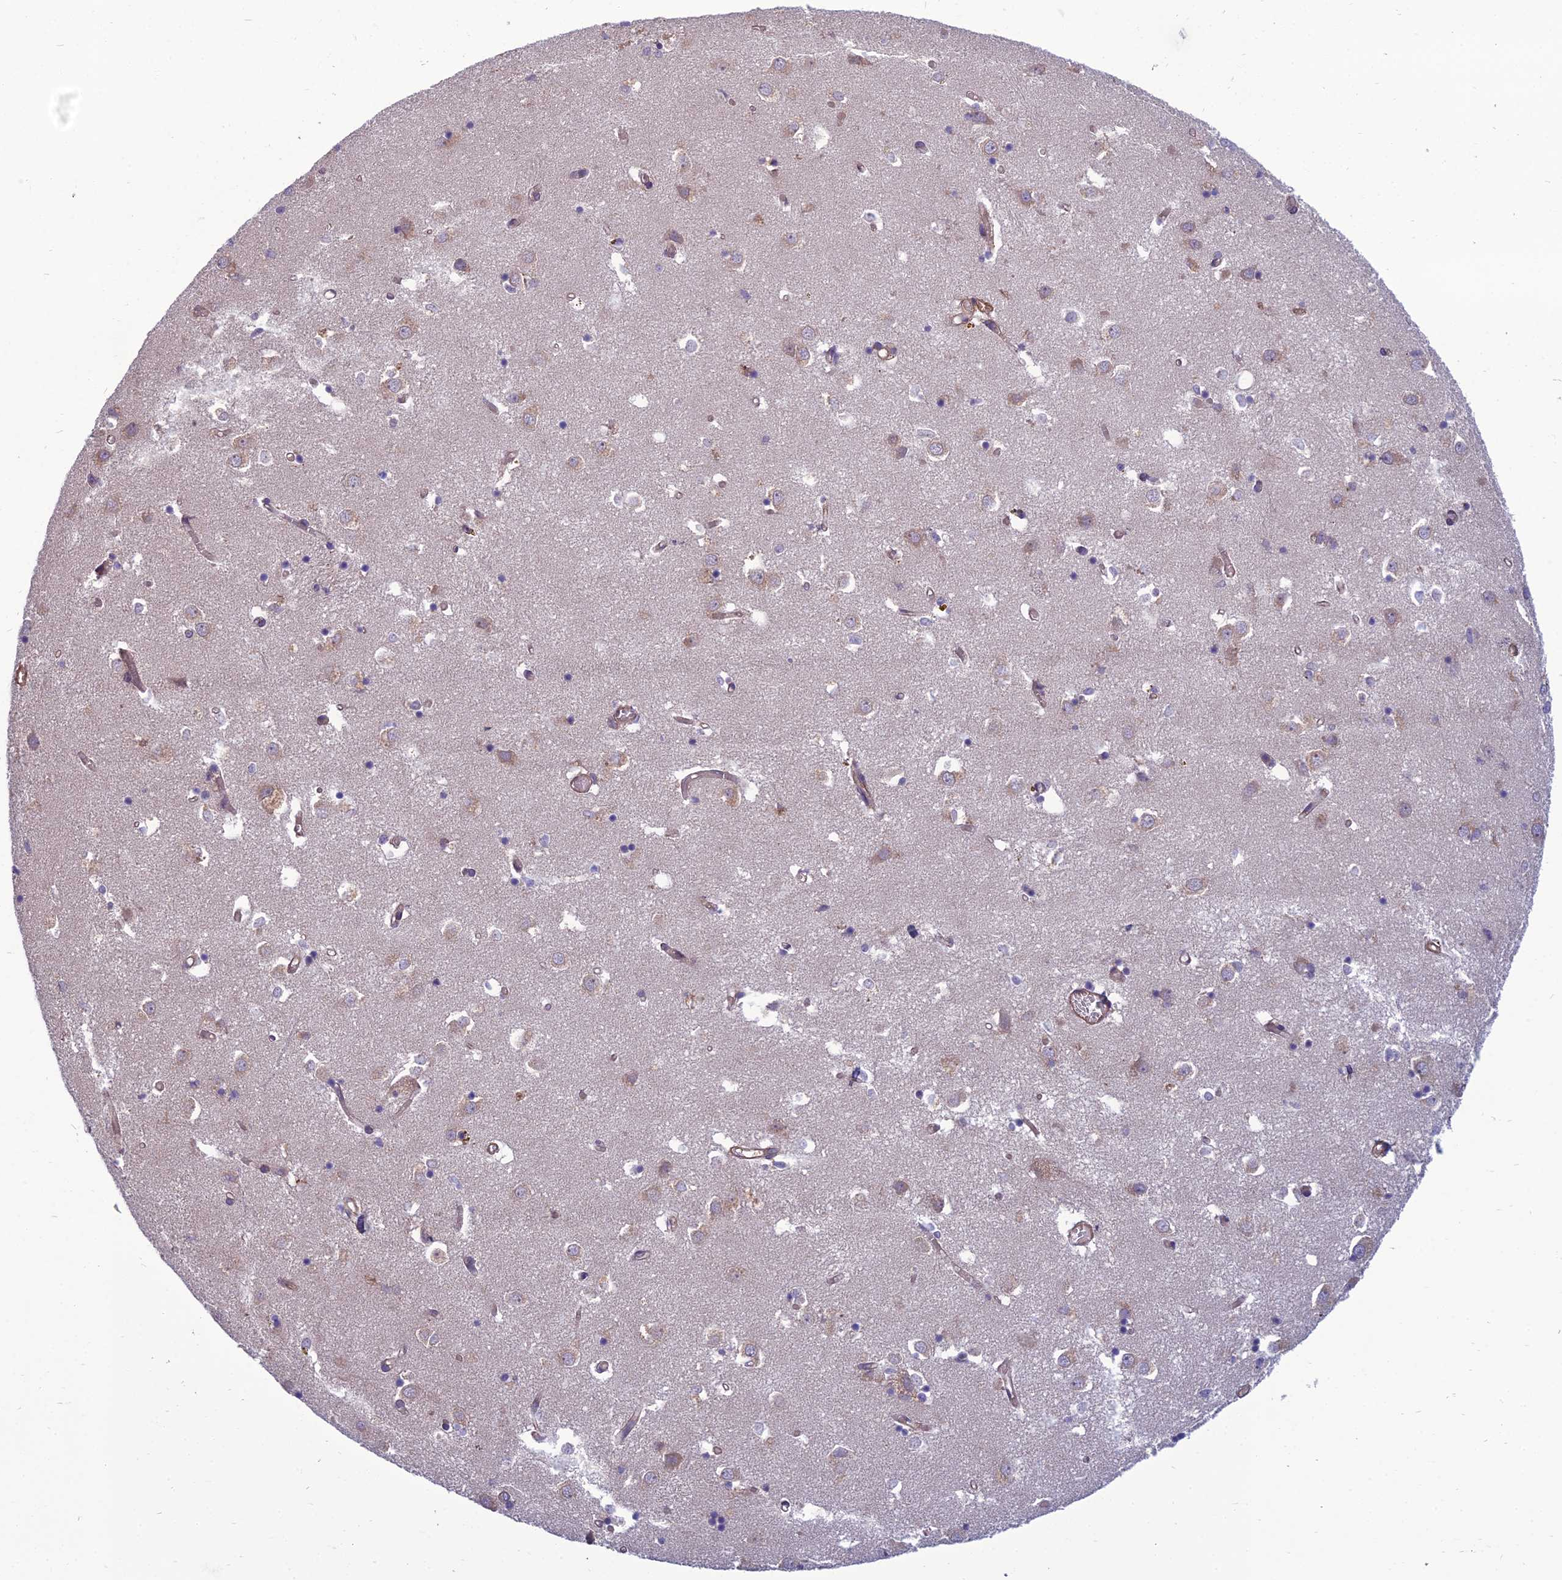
{"staining": {"intensity": "negative", "quantity": "none", "location": "none"}, "tissue": "caudate", "cell_type": "Glial cells", "image_type": "normal", "snomed": [{"axis": "morphology", "description": "Normal tissue, NOS"}, {"axis": "topography", "description": "Lateral ventricle wall"}], "caption": "The histopathology image shows no staining of glial cells in normal caudate.", "gene": "WDR24", "patient": {"sex": "male", "age": 70}}